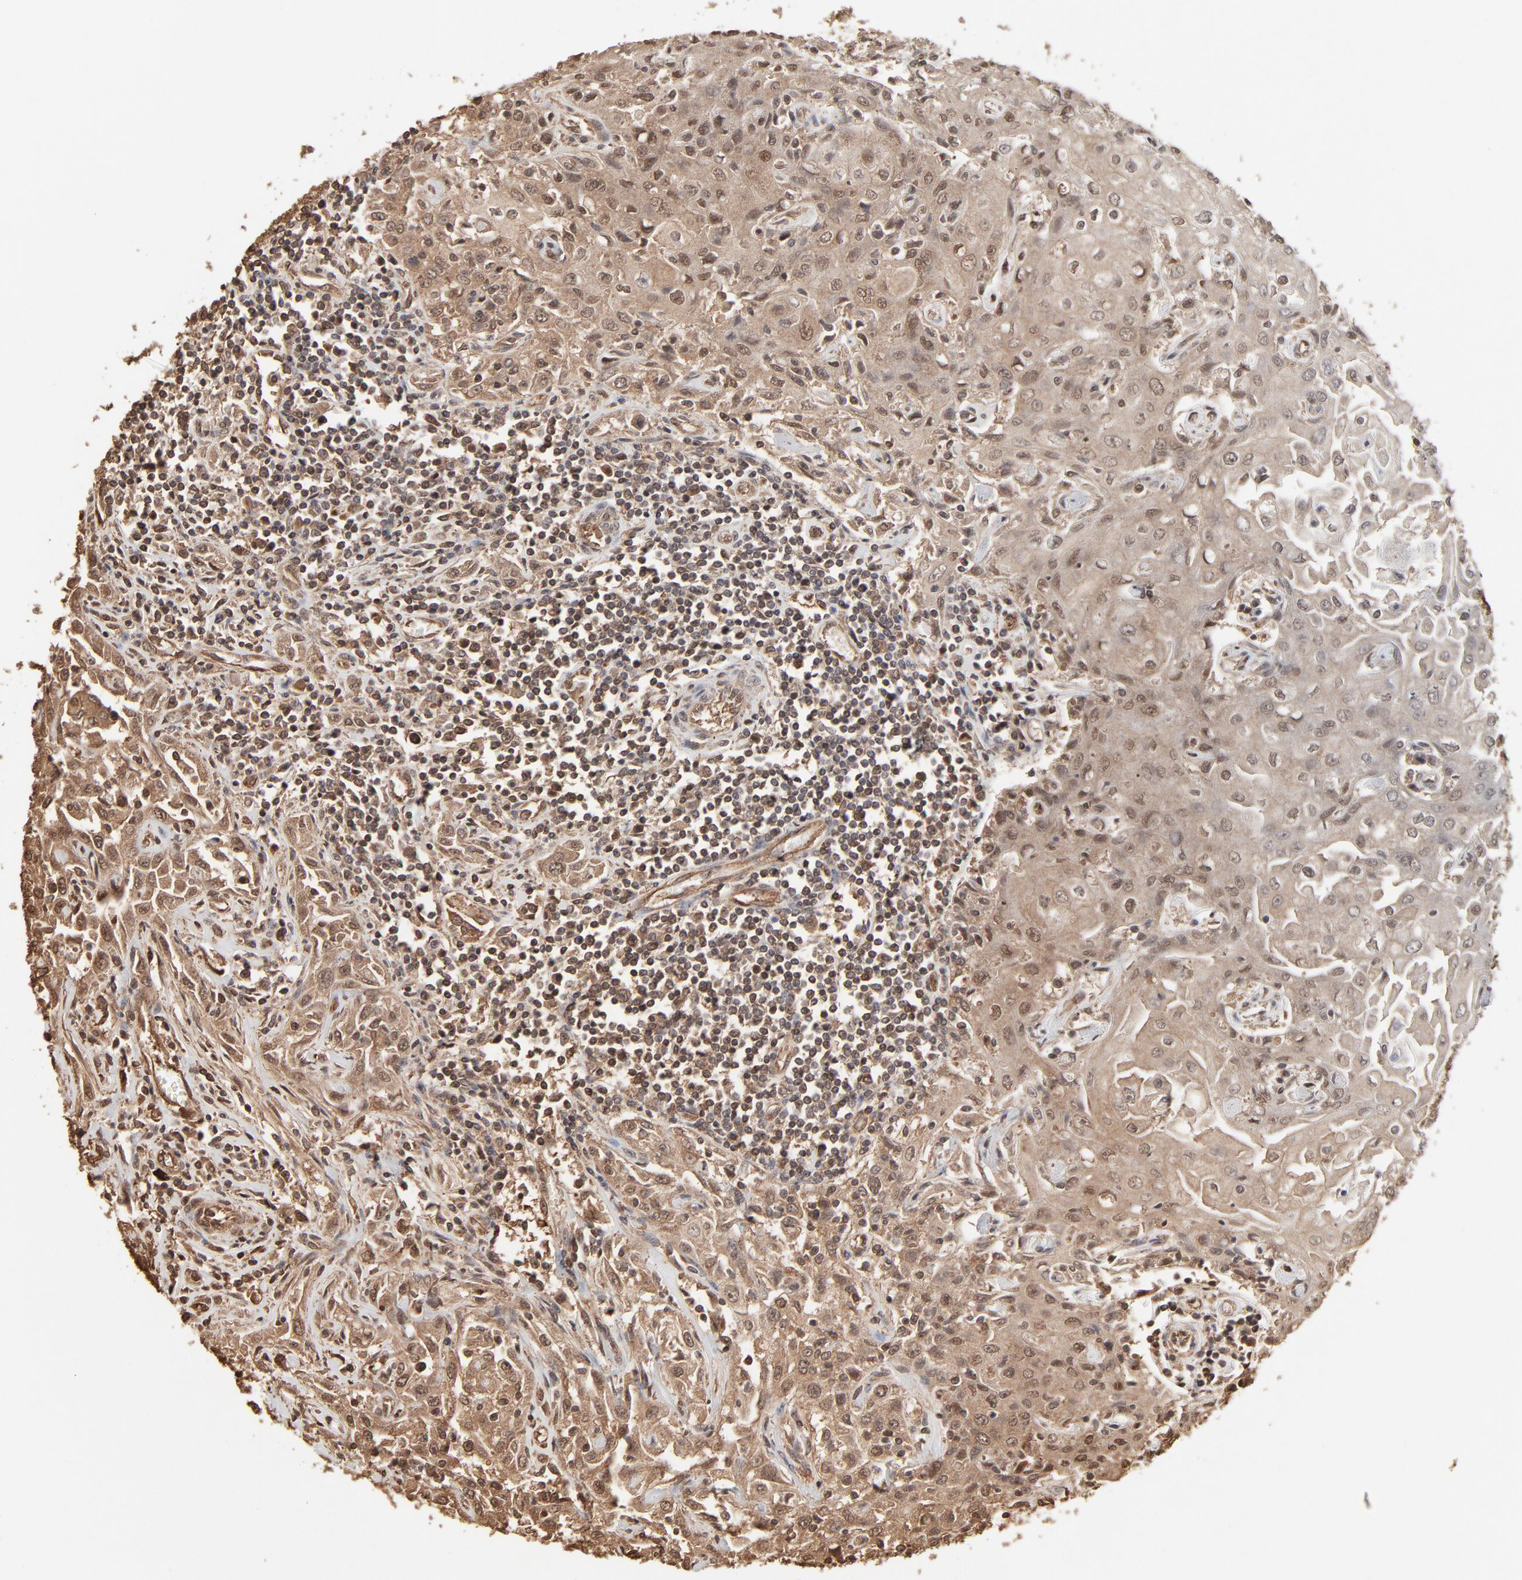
{"staining": {"intensity": "moderate", "quantity": ">75%", "location": "cytoplasmic/membranous,nuclear"}, "tissue": "head and neck cancer", "cell_type": "Tumor cells", "image_type": "cancer", "snomed": [{"axis": "morphology", "description": "Squamous cell carcinoma, NOS"}, {"axis": "topography", "description": "Oral tissue"}, {"axis": "topography", "description": "Head-Neck"}], "caption": "The histopathology image exhibits a brown stain indicating the presence of a protein in the cytoplasmic/membranous and nuclear of tumor cells in squamous cell carcinoma (head and neck).", "gene": "PPP2CA", "patient": {"sex": "female", "age": 76}}